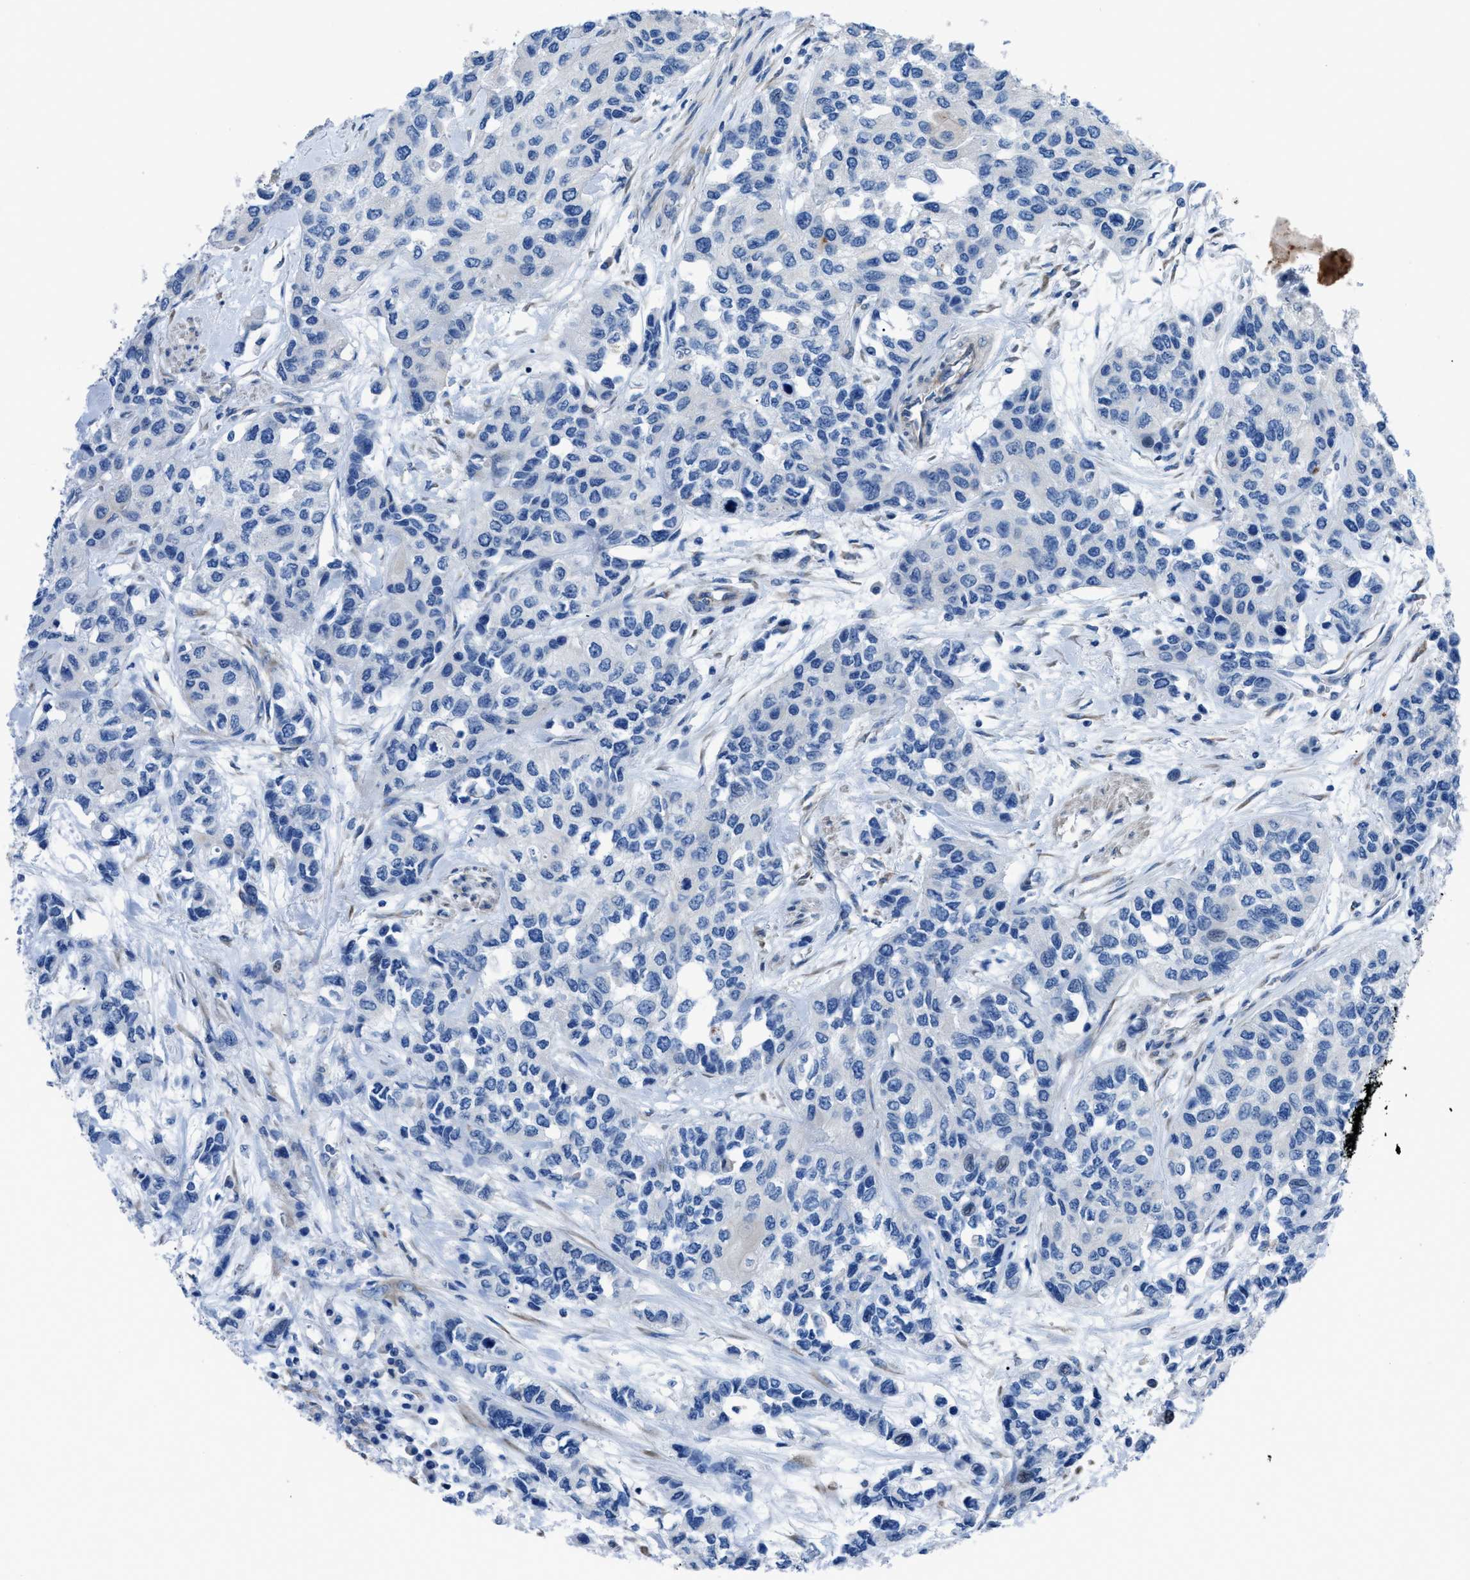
{"staining": {"intensity": "negative", "quantity": "none", "location": "none"}, "tissue": "urothelial cancer", "cell_type": "Tumor cells", "image_type": "cancer", "snomed": [{"axis": "morphology", "description": "Urothelial carcinoma, High grade"}, {"axis": "topography", "description": "Urinary bladder"}], "caption": "The image exhibits no significant positivity in tumor cells of urothelial cancer. The staining is performed using DAB (3,3'-diaminobenzidine) brown chromogen with nuclei counter-stained in using hematoxylin.", "gene": "ITPR1", "patient": {"sex": "female", "age": 56}}